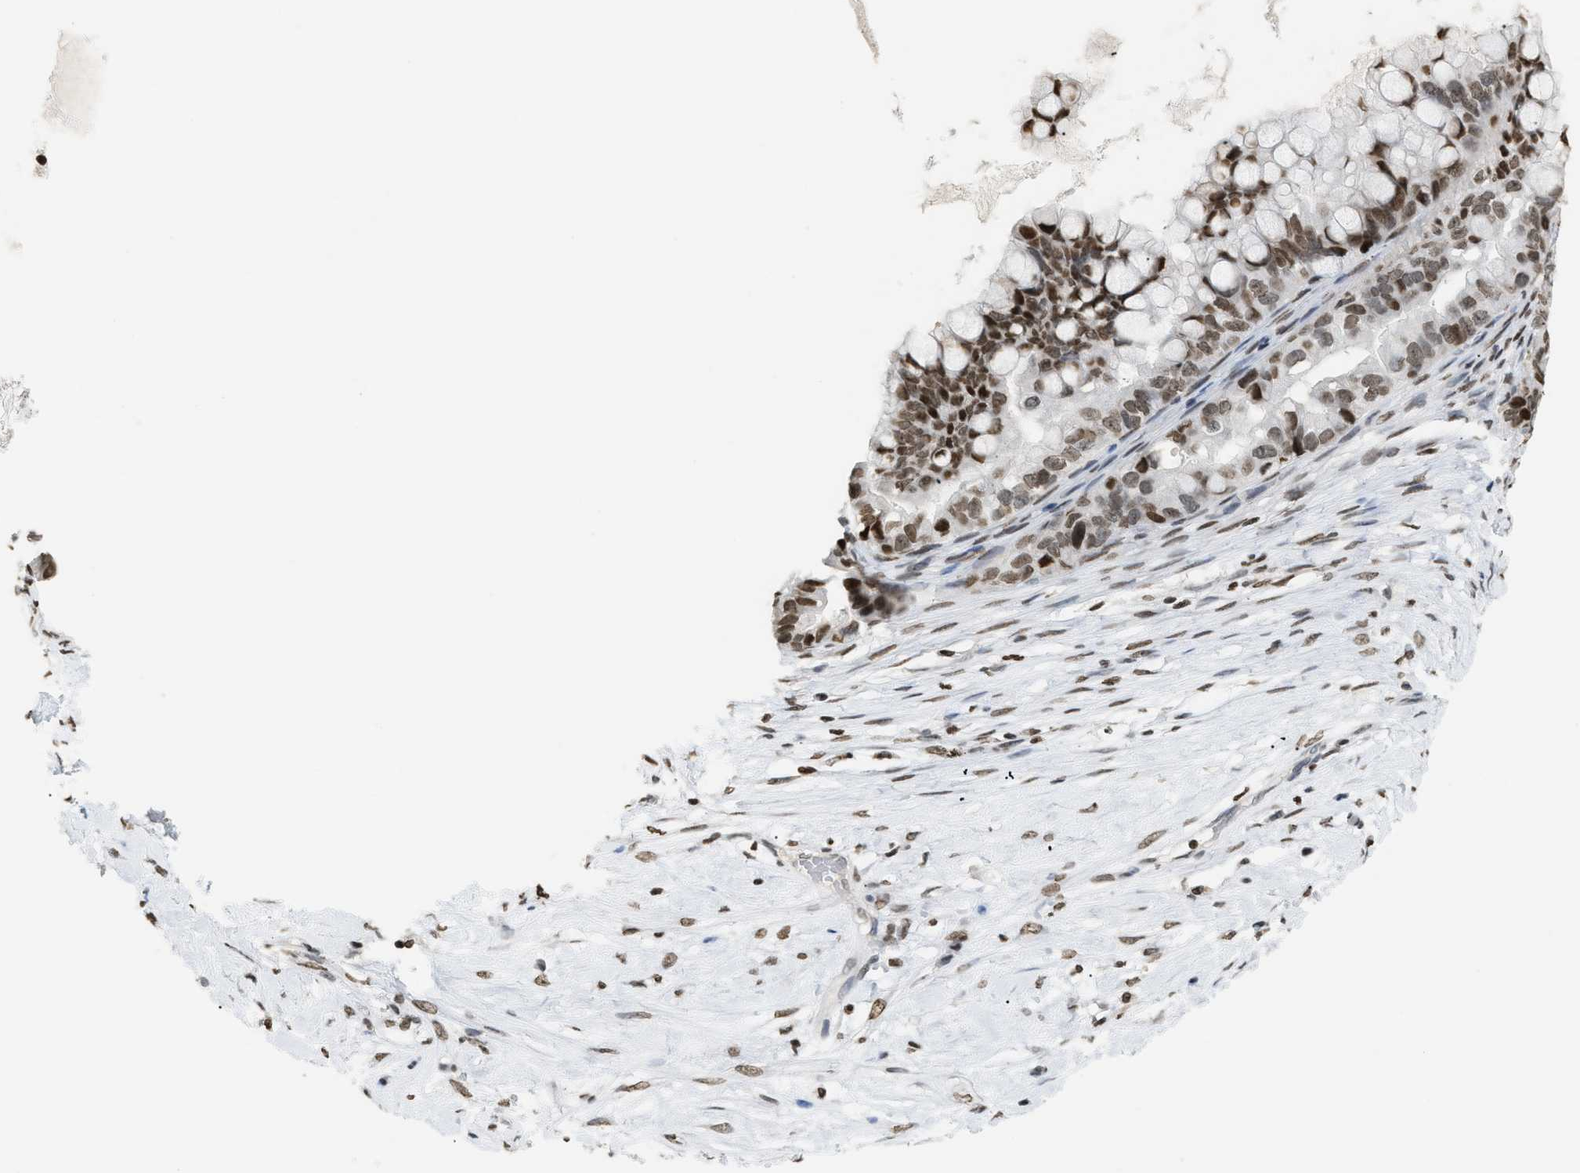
{"staining": {"intensity": "moderate", "quantity": ">75%", "location": "nuclear"}, "tissue": "ovarian cancer", "cell_type": "Tumor cells", "image_type": "cancer", "snomed": [{"axis": "morphology", "description": "Cystadenocarcinoma, mucinous, NOS"}, {"axis": "topography", "description": "Ovary"}], "caption": "Immunohistochemical staining of human ovarian cancer (mucinous cystadenocarcinoma) shows medium levels of moderate nuclear protein staining in about >75% of tumor cells. (IHC, brightfield microscopy, high magnification).", "gene": "HMGN2", "patient": {"sex": "female", "age": 80}}